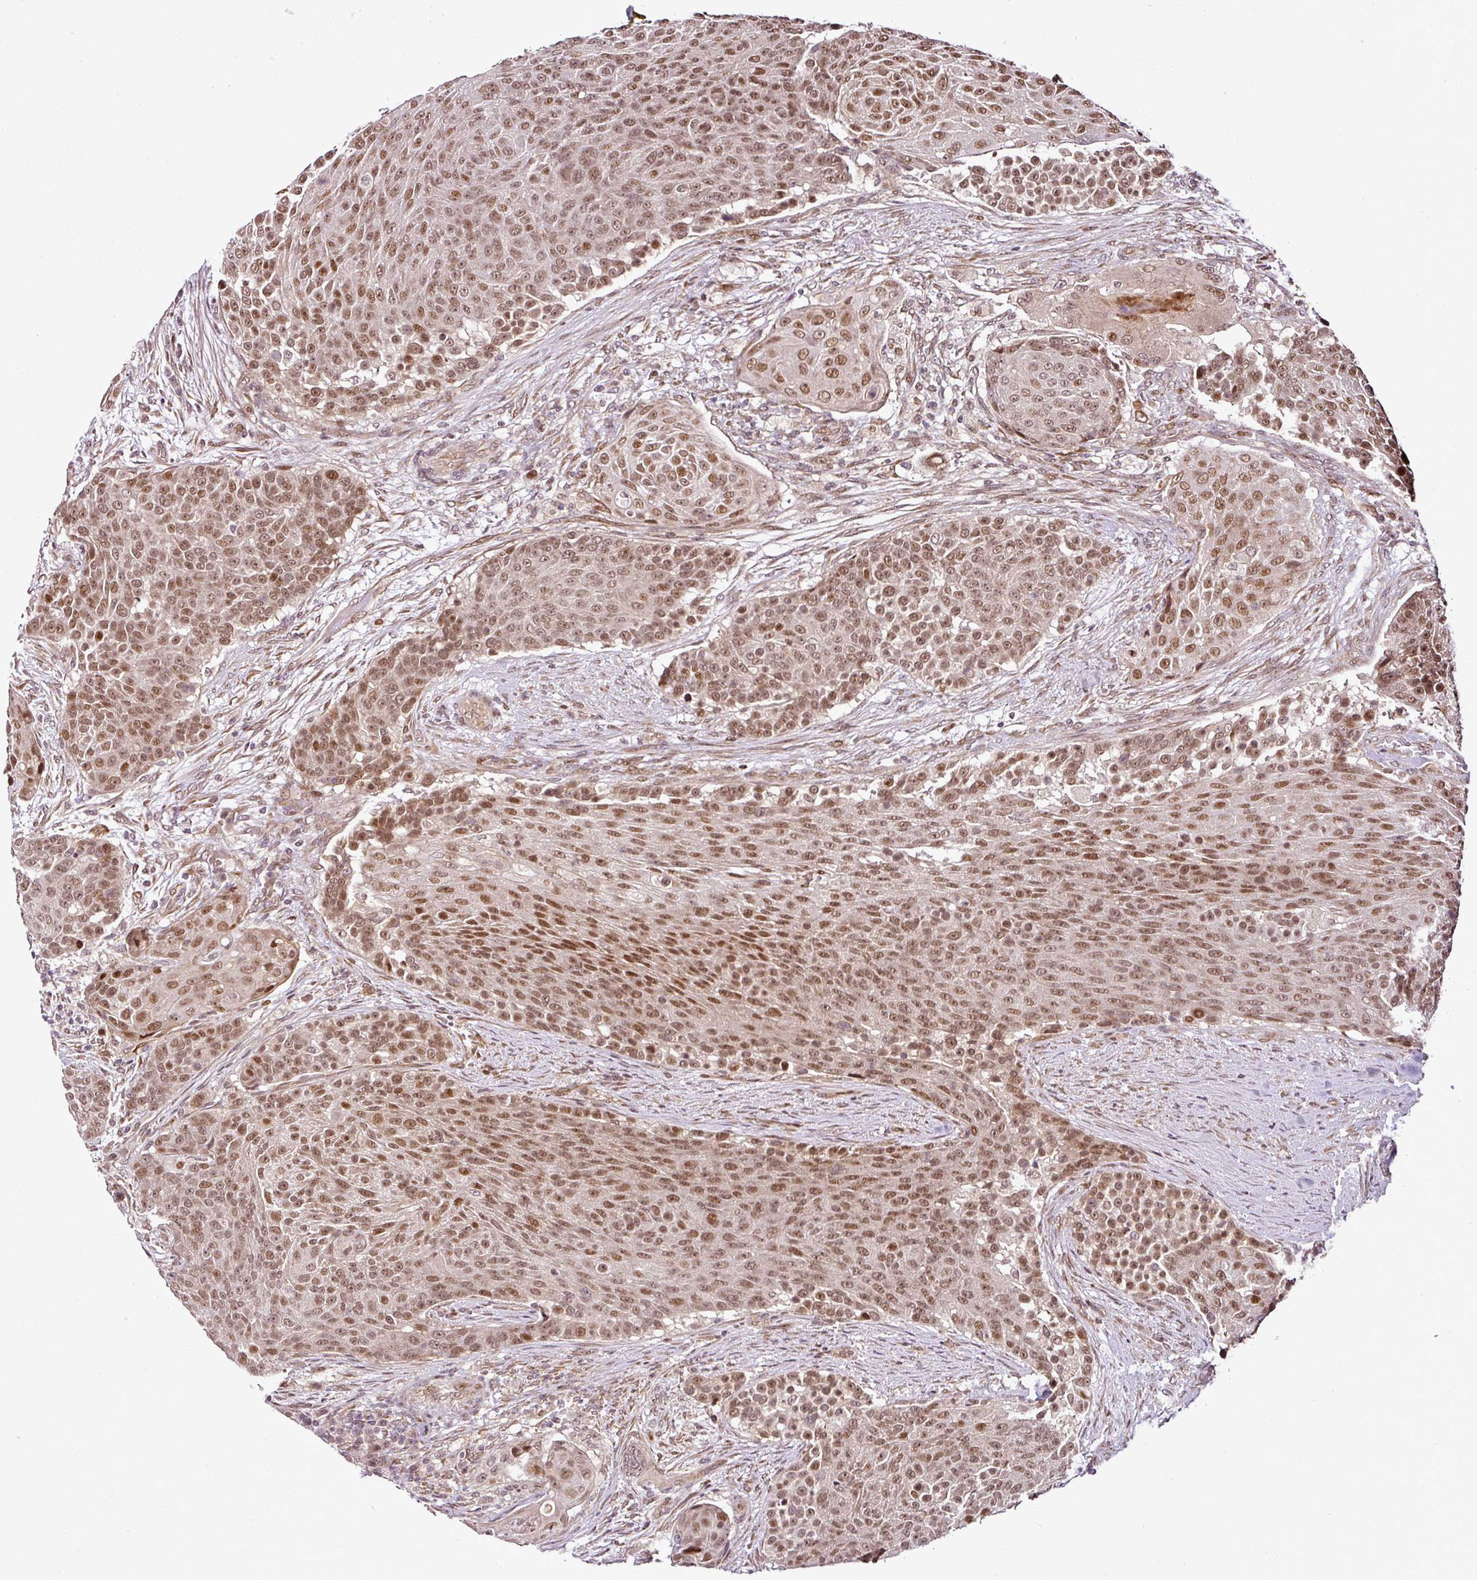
{"staining": {"intensity": "moderate", "quantity": ">75%", "location": "nuclear"}, "tissue": "urothelial cancer", "cell_type": "Tumor cells", "image_type": "cancer", "snomed": [{"axis": "morphology", "description": "Urothelial carcinoma, High grade"}, {"axis": "topography", "description": "Urinary bladder"}], "caption": "Moderate nuclear protein positivity is identified in approximately >75% of tumor cells in urothelial carcinoma (high-grade).", "gene": "COPRS", "patient": {"sex": "female", "age": 63}}